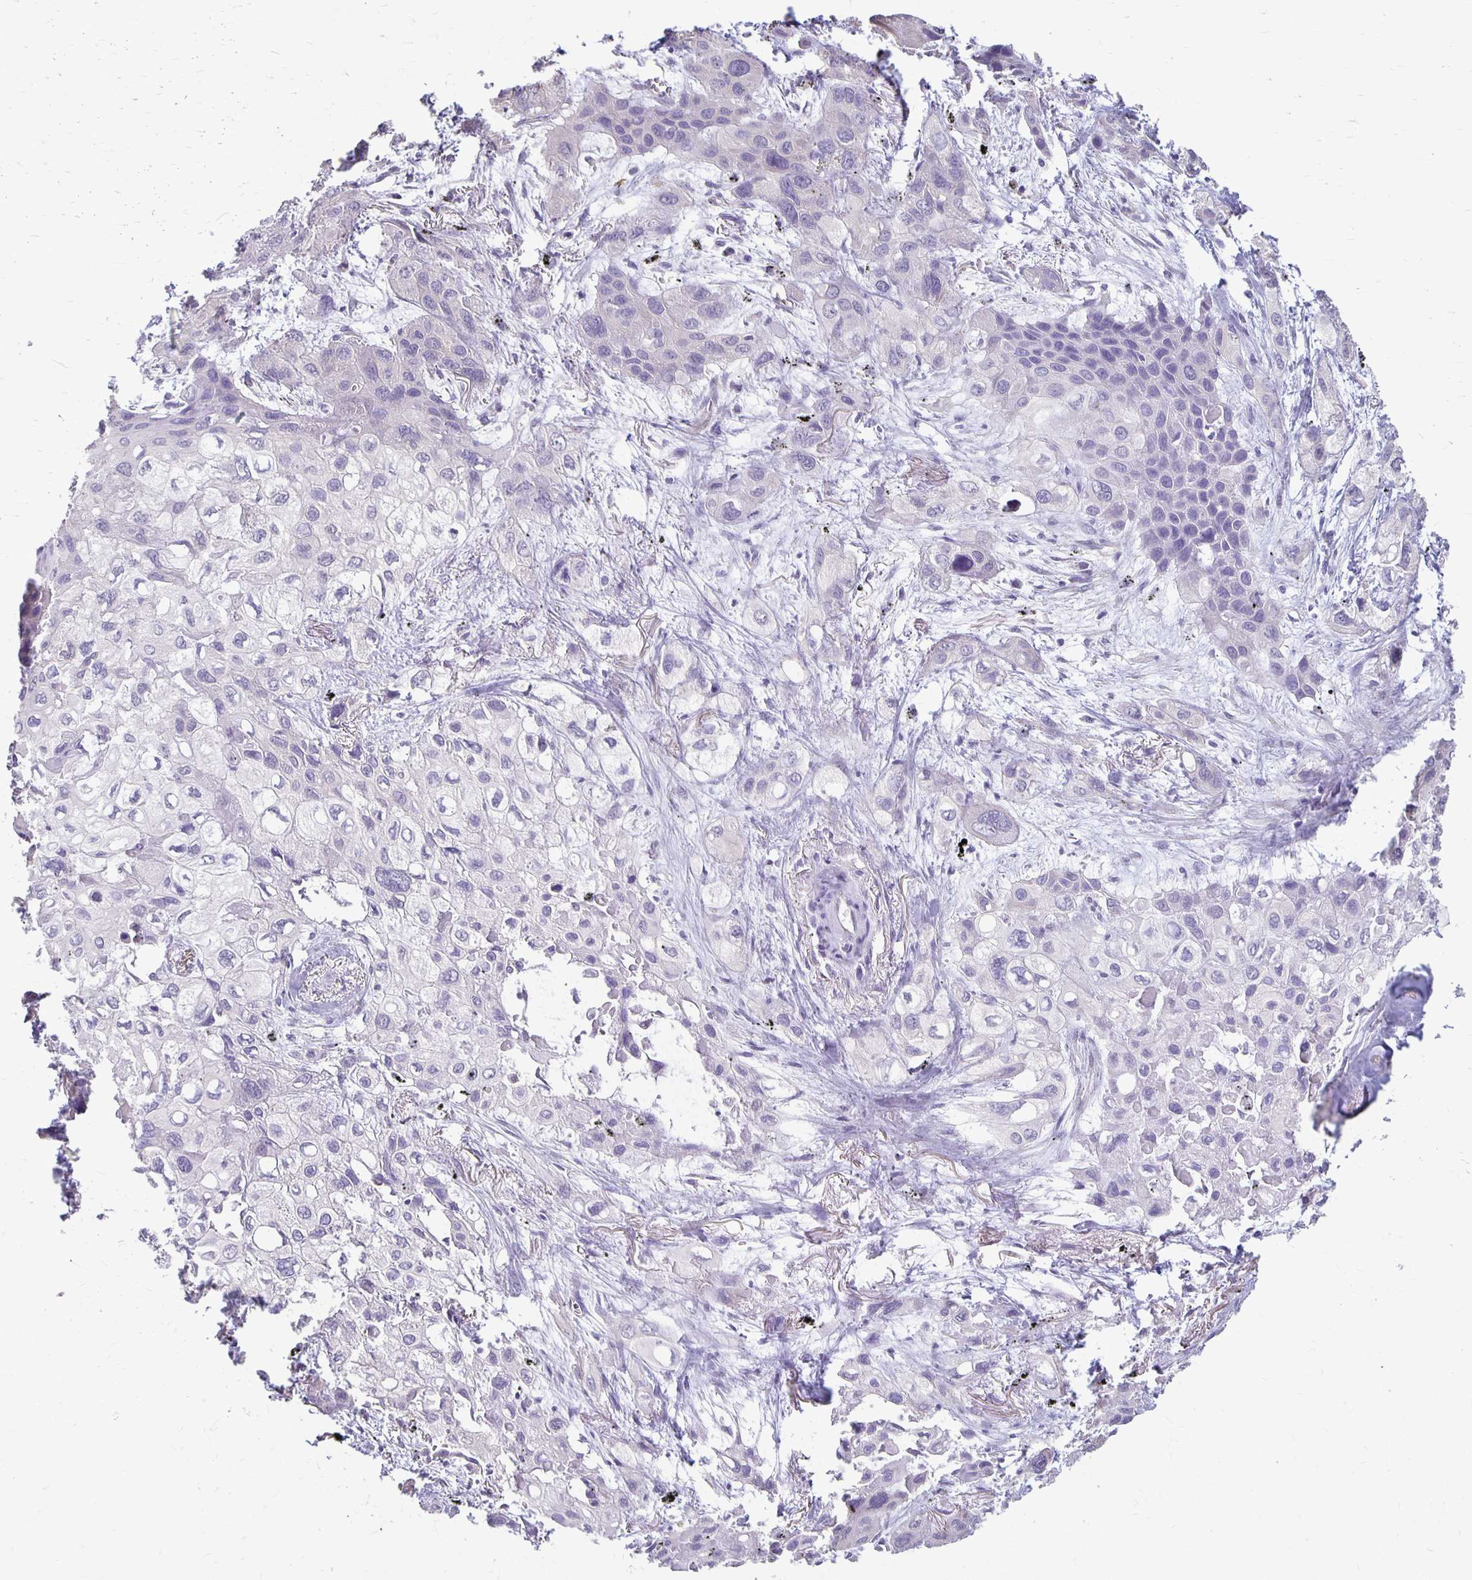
{"staining": {"intensity": "negative", "quantity": "none", "location": "none"}, "tissue": "lung cancer", "cell_type": "Tumor cells", "image_type": "cancer", "snomed": [{"axis": "morphology", "description": "Squamous cell carcinoma, NOS"}, {"axis": "morphology", "description": "Squamous cell carcinoma, metastatic, NOS"}, {"axis": "topography", "description": "Lung"}], "caption": "Immunohistochemistry (IHC) image of squamous cell carcinoma (lung) stained for a protein (brown), which demonstrates no positivity in tumor cells.", "gene": "PPP1R3E", "patient": {"sex": "male", "age": 59}}